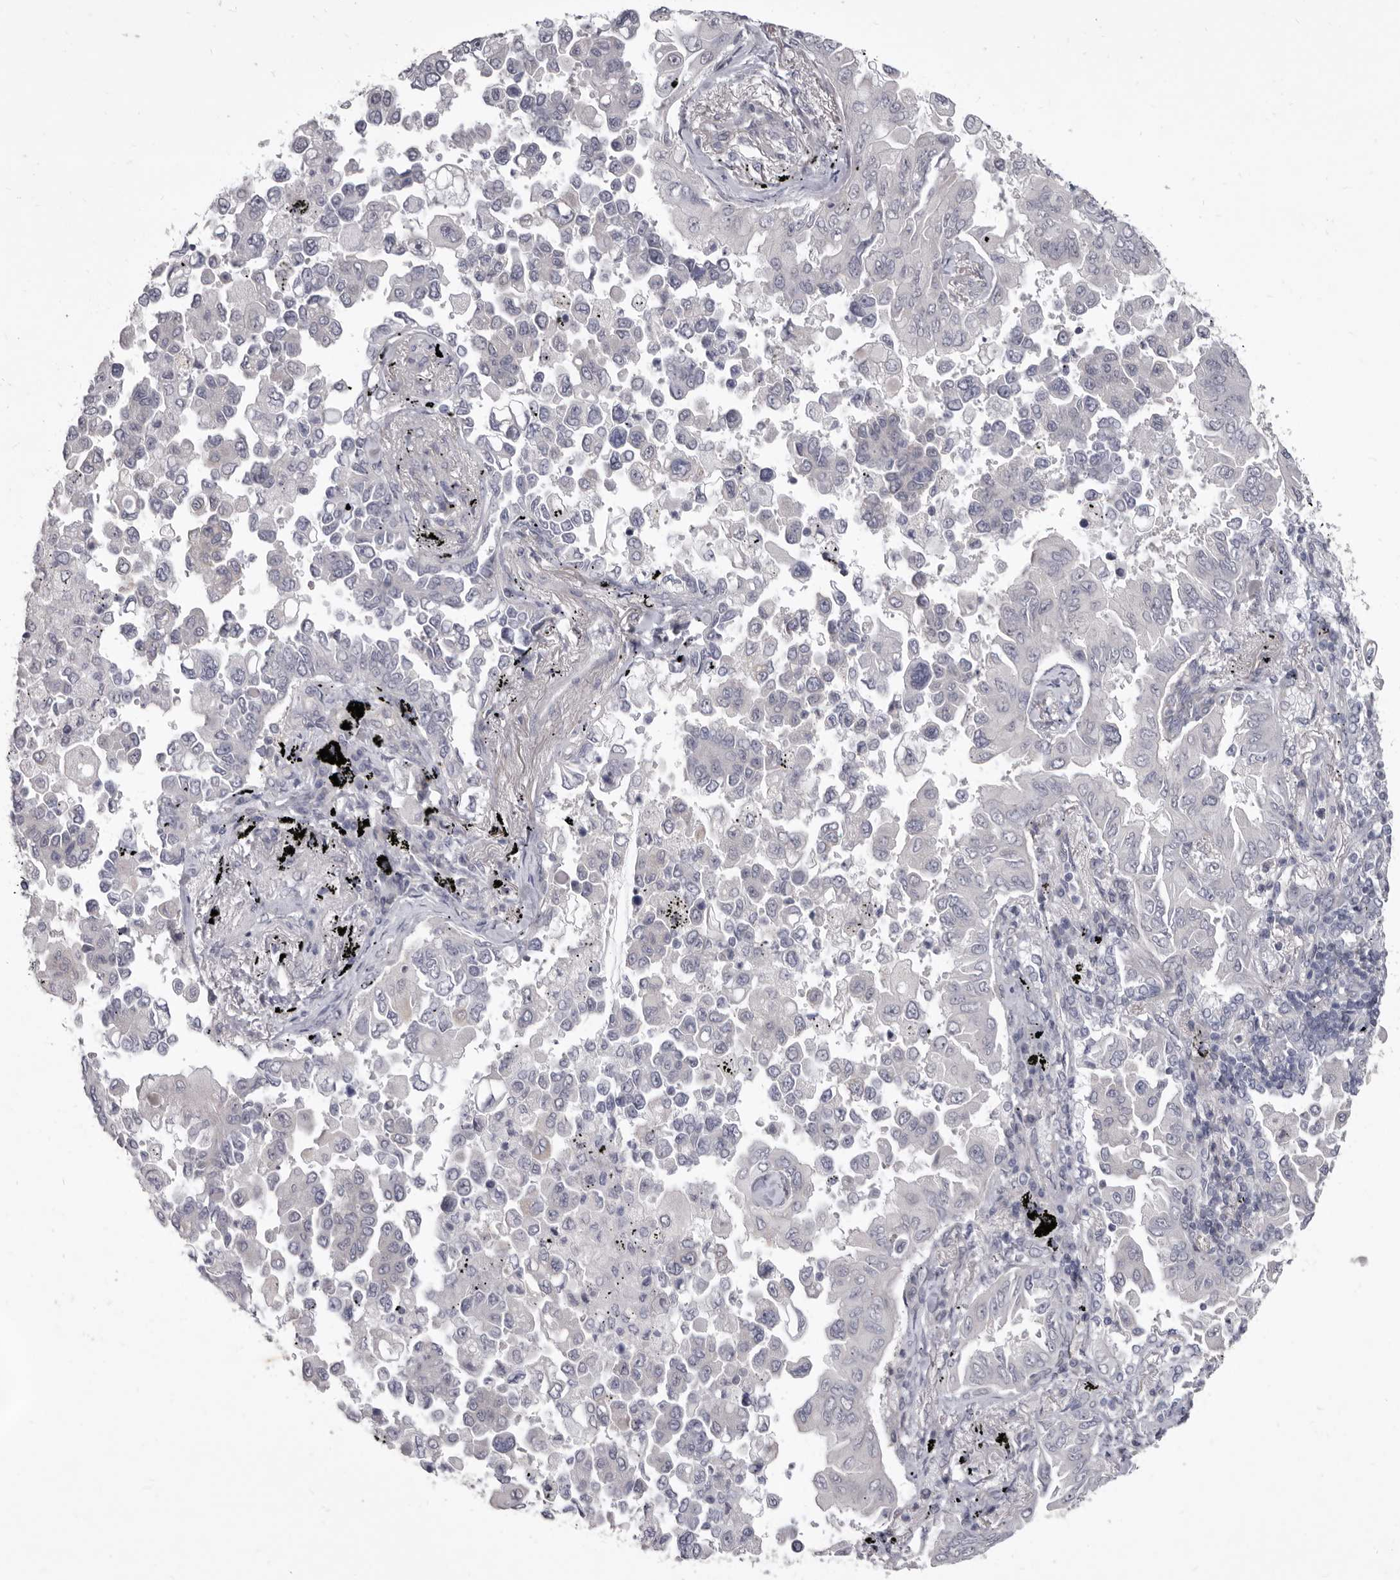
{"staining": {"intensity": "negative", "quantity": "none", "location": "none"}, "tissue": "lung cancer", "cell_type": "Tumor cells", "image_type": "cancer", "snomed": [{"axis": "morphology", "description": "Adenocarcinoma, NOS"}, {"axis": "topography", "description": "Lung"}], "caption": "Human lung adenocarcinoma stained for a protein using immunohistochemistry exhibits no staining in tumor cells.", "gene": "GSK3B", "patient": {"sex": "female", "age": 67}}